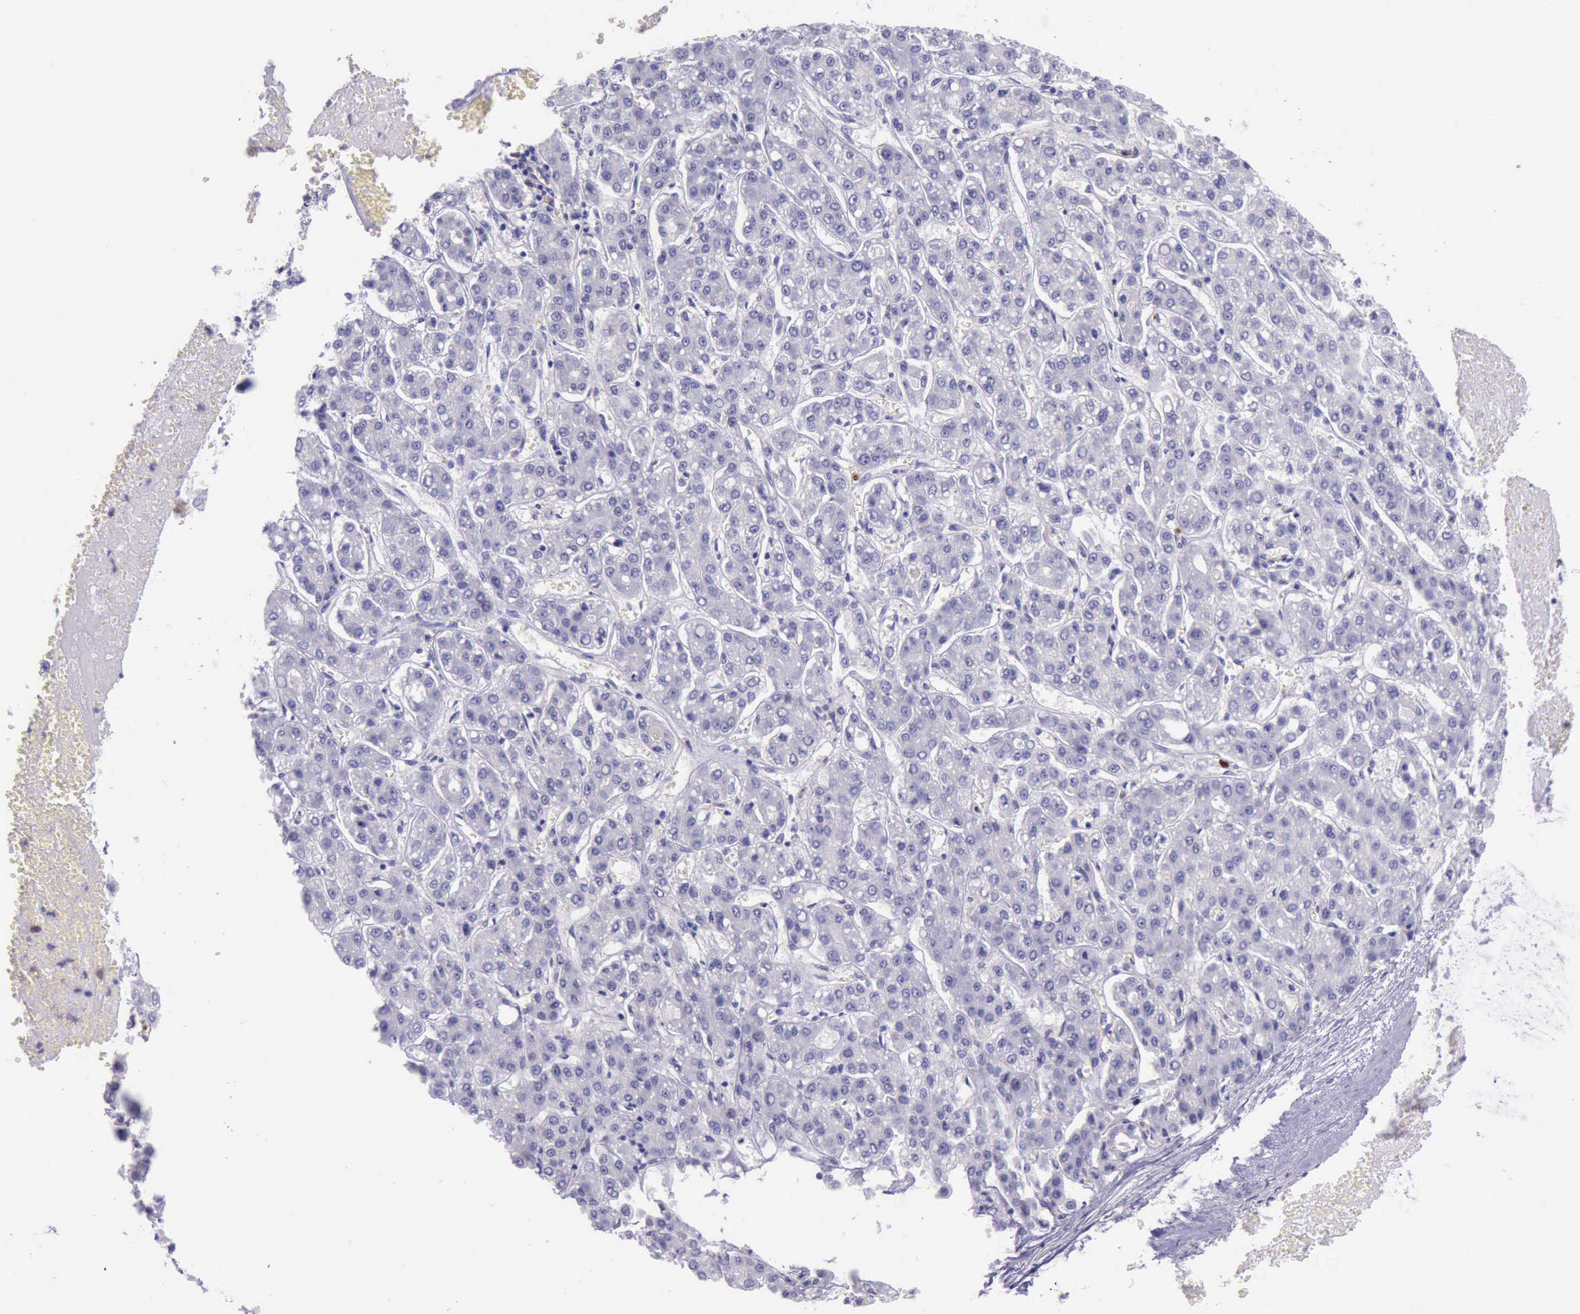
{"staining": {"intensity": "negative", "quantity": "none", "location": "none"}, "tissue": "liver cancer", "cell_type": "Tumor cells", "image_type": "cancer", "snomed": [{"axis": "morphology", "description": "Carcinoma, Hepatocellular, NOS"}, {"axis": "topography", "description": "Liver"}], "caption": "A high-resolution histopathology image shows immunohistochemistry (IHC) staining of liver cancer (hepatocellular carcinoma), which displays no significant staining in tumor cells. (Brightfield microscopy of DAB immunohistochemistry at high magnification).", "gene": "BTK", "patient": {"sex": "male", "age": 69}}